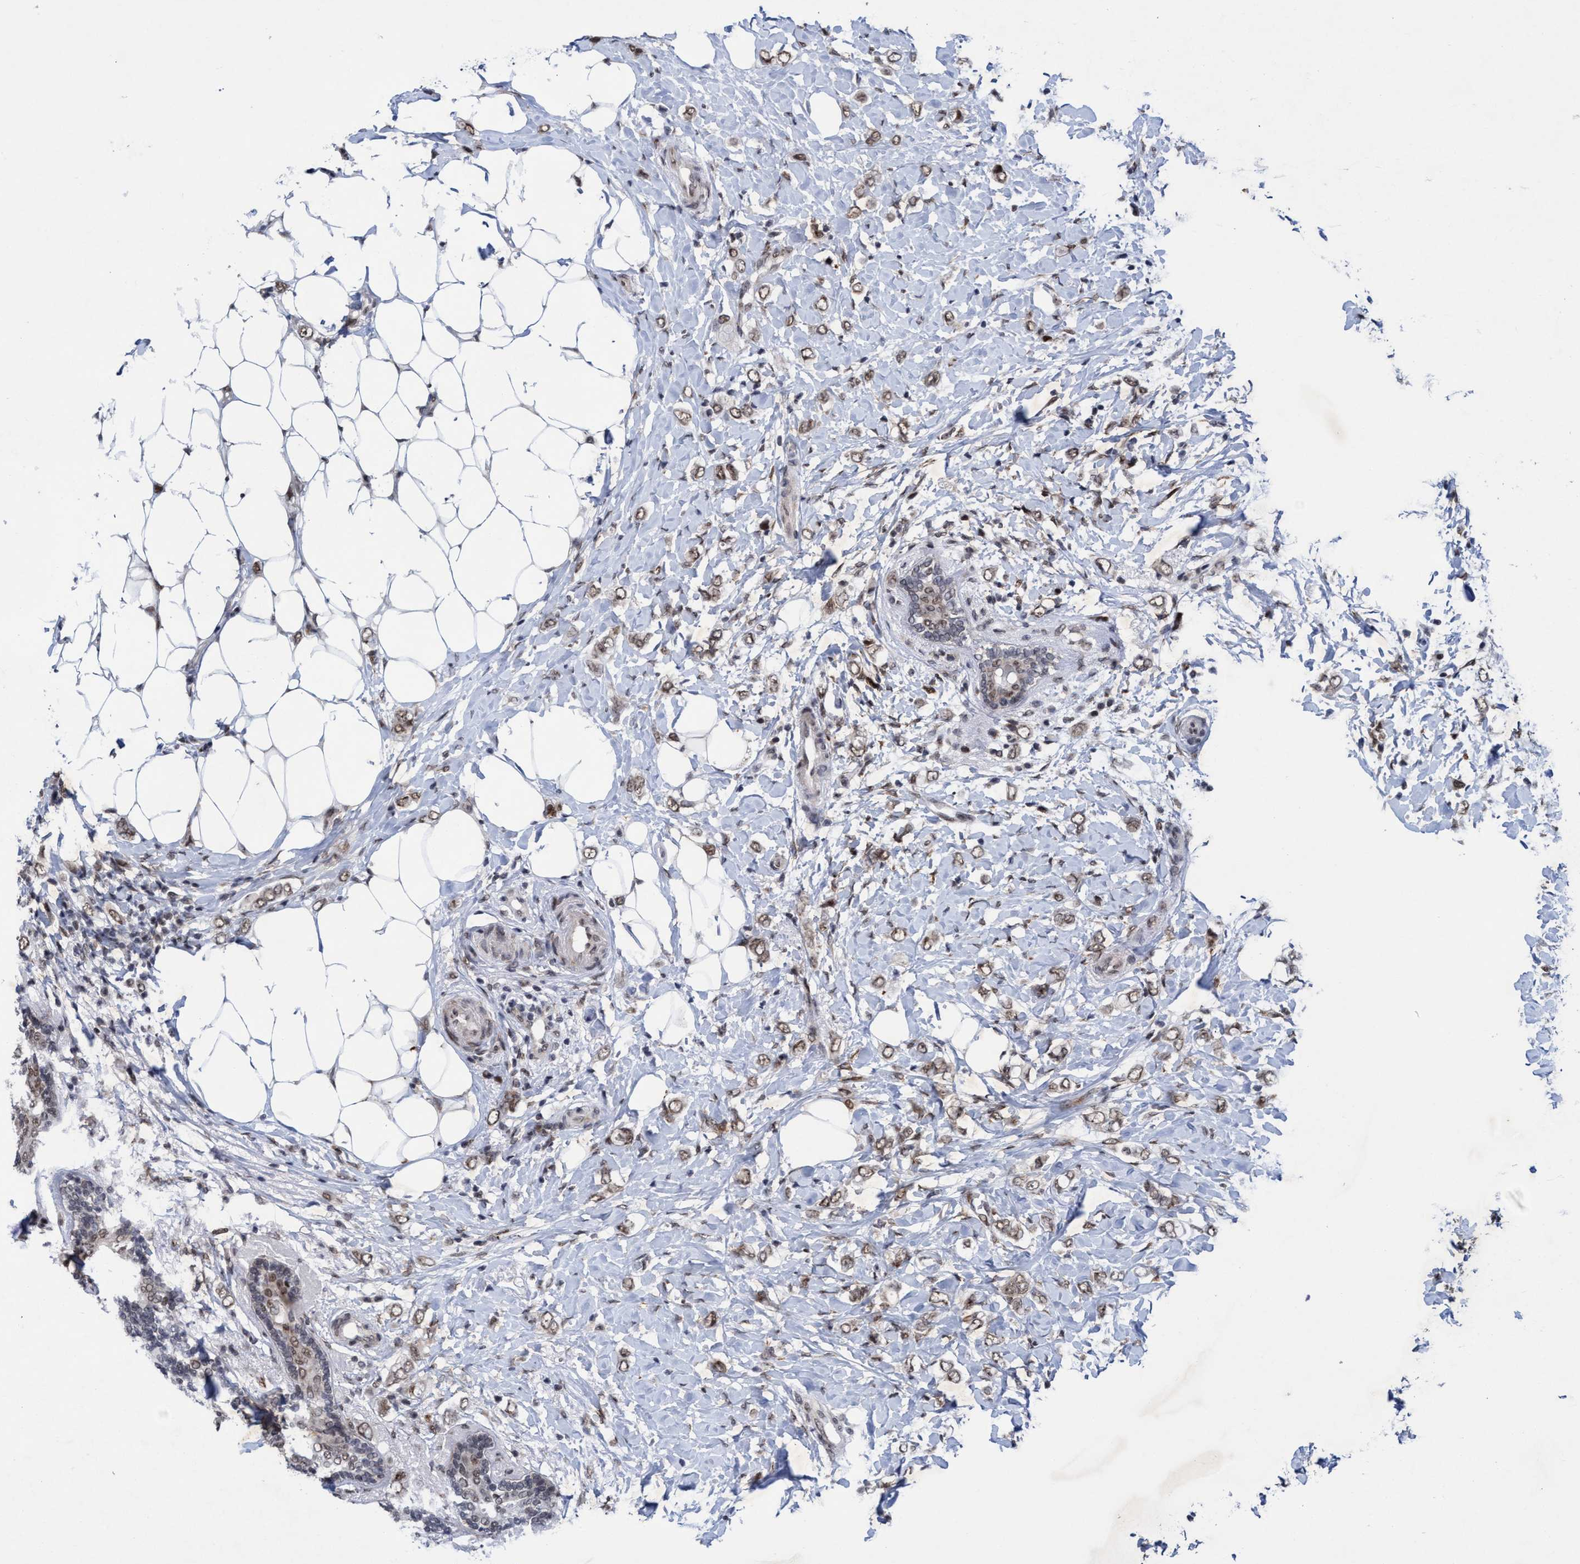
{"staining": {"intensity": "weak", "quantity": ">75%", "location": "nuclear"}, "tissue": "breast cancer", "cell_type": "Tumor cells", "image_type": "cancer", "snomed": [{"axis": "morphology", "description": "Normal tissue, NOS"}, {"axis": "morphology", "description": "Lobular carcinoma"}, {"axis": "topography", "description": "Breast"}], "caption": "Immunohistochemical staining of breast cancer (lobular carcinoma) exhibits weak nuclear protein staining in approximately >75% of tumor cells.", "gene": "GLT6D1", "patient": {"sex": "female", "age": 47}}